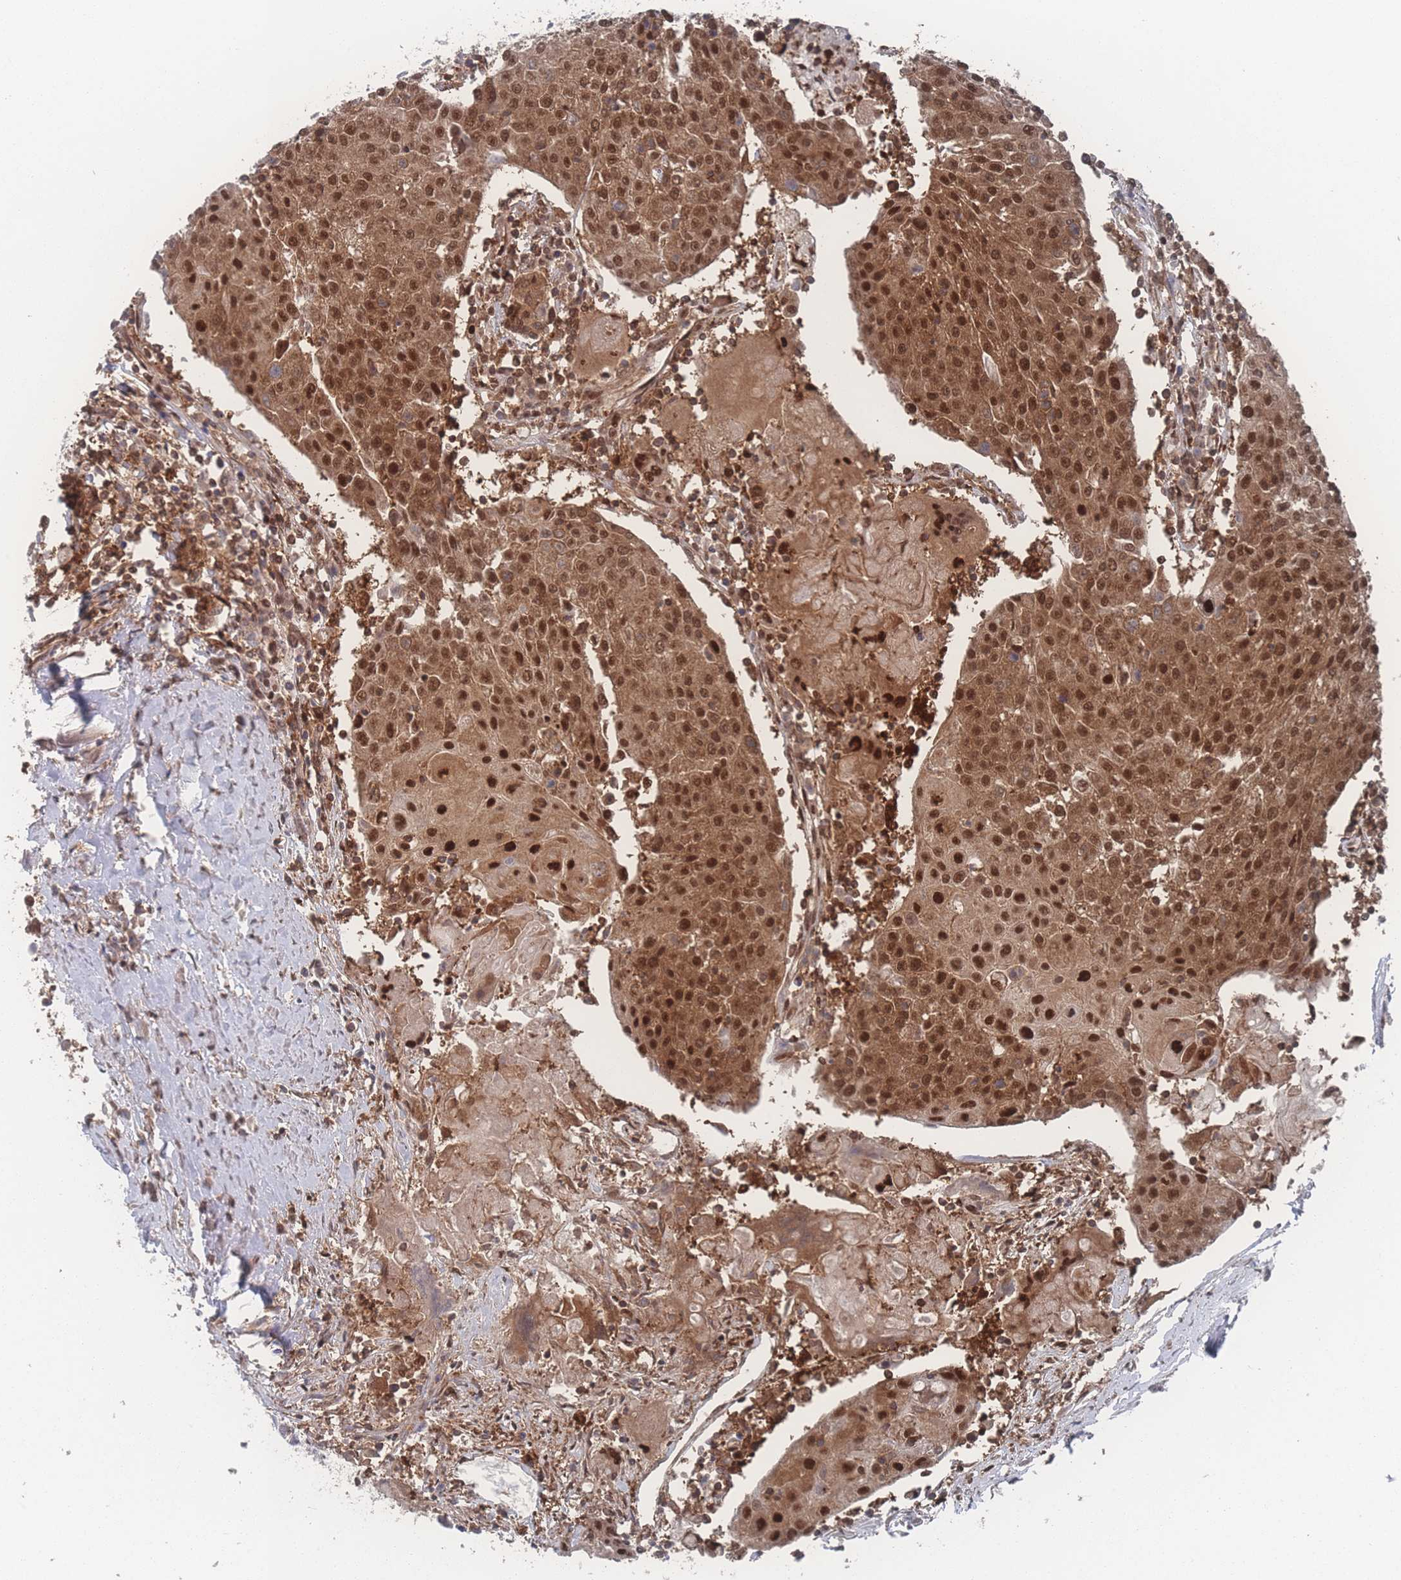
{"staining": {"intensity": "strong", "quantity": ">75%", "location": "cytoplasmic/membranous,nuclear"}, "tissue": "urothelial cancer", "cell_type": "Tumor cells", "image_type": "cancer", "snomed": [{"axis": "morphology", "description": "Urothelial carcinoma, High grade"}, {"axis": "topography", "description": "Urinary bladder"}], "caption": "A brown stain highlights strong cytoplasmic/membranous and nuclear positivity of a protein in human urothelial cancer tumor cells.", "gene": "PSMA1", "patient": {"sex": "female", "age": 85}}